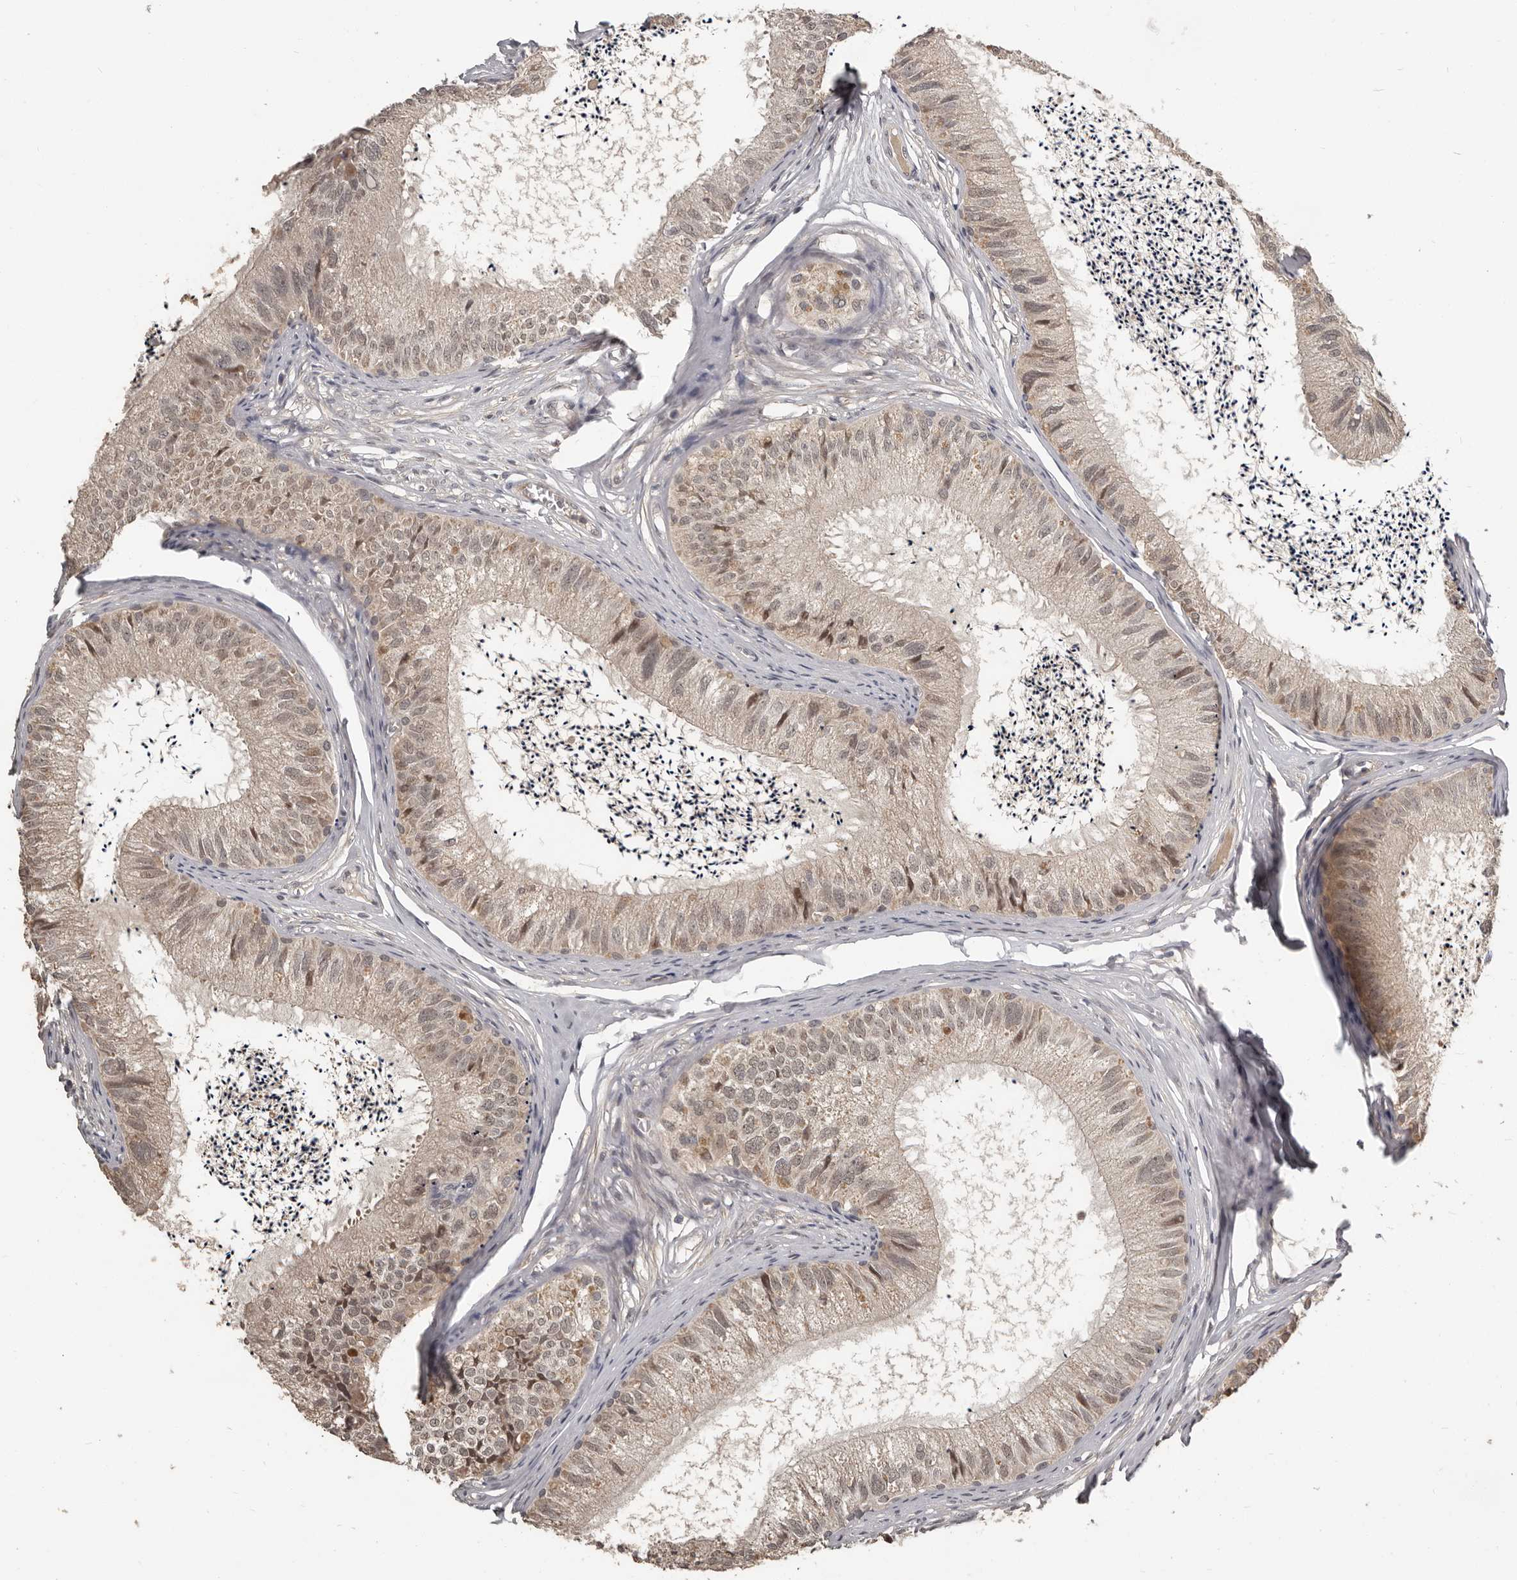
{"staining": {"intensity": "weak", "quantity": "25%-75%", "location": "cytoplasmic/membranous,nuclear"}, "tissue": "epididymis", "cell_type": "Glandular cells", "image_type": "normal", "snomed": [{"axis": "morphology", "description": "Normal tissue, NOS"}, {"axis": "topography", "description": "Epididymis"}], "caption": "Protein staining exhibits weak cytoplasmic/membranous,nuclear positivity in about 25%-75% of glandular cells in benign epididymis.", "gene": "ZFP14", "patient": {"sex": "male", "age": 79}}